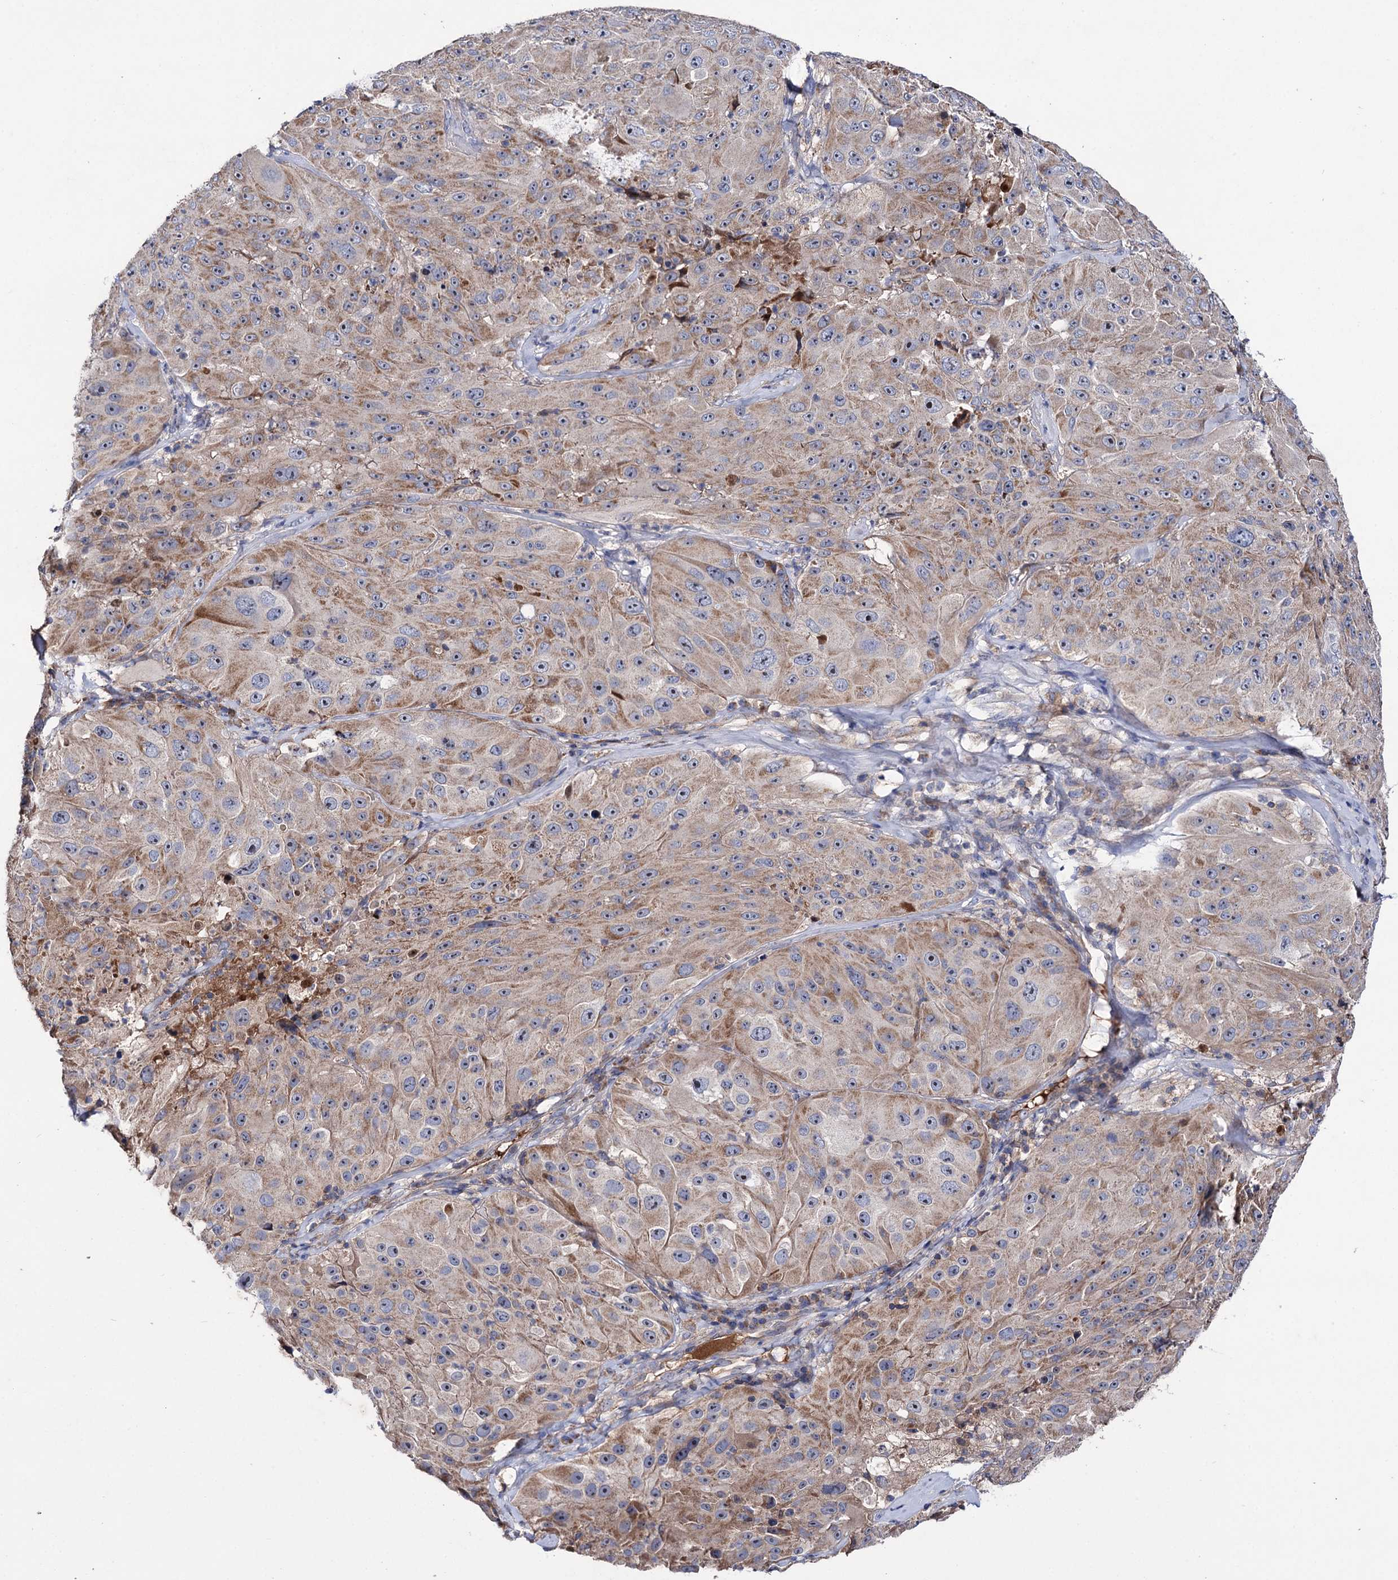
{"staining": {"intensity": "moderate", "quantity": "25%-75%", "location": "cytoplasmic/membranous,nuclear"}, "tissue": "melanoma", "cell_type": "Tumor cells", "image_type": "cancer", "snomed": [{"axis": "morphology", "description": "Malignant melanoma, Metastatic site"}, {"axis": "topography", "description": "Lymph node"}], "caption": "A histopathology image of human melanoma stained for a protein demonstrates moderate cytoplasmic/membranous and nuclear brown staining in tumor cells.", "gene": "CLPB", "patient": {"sex": "male", "age": 62}}